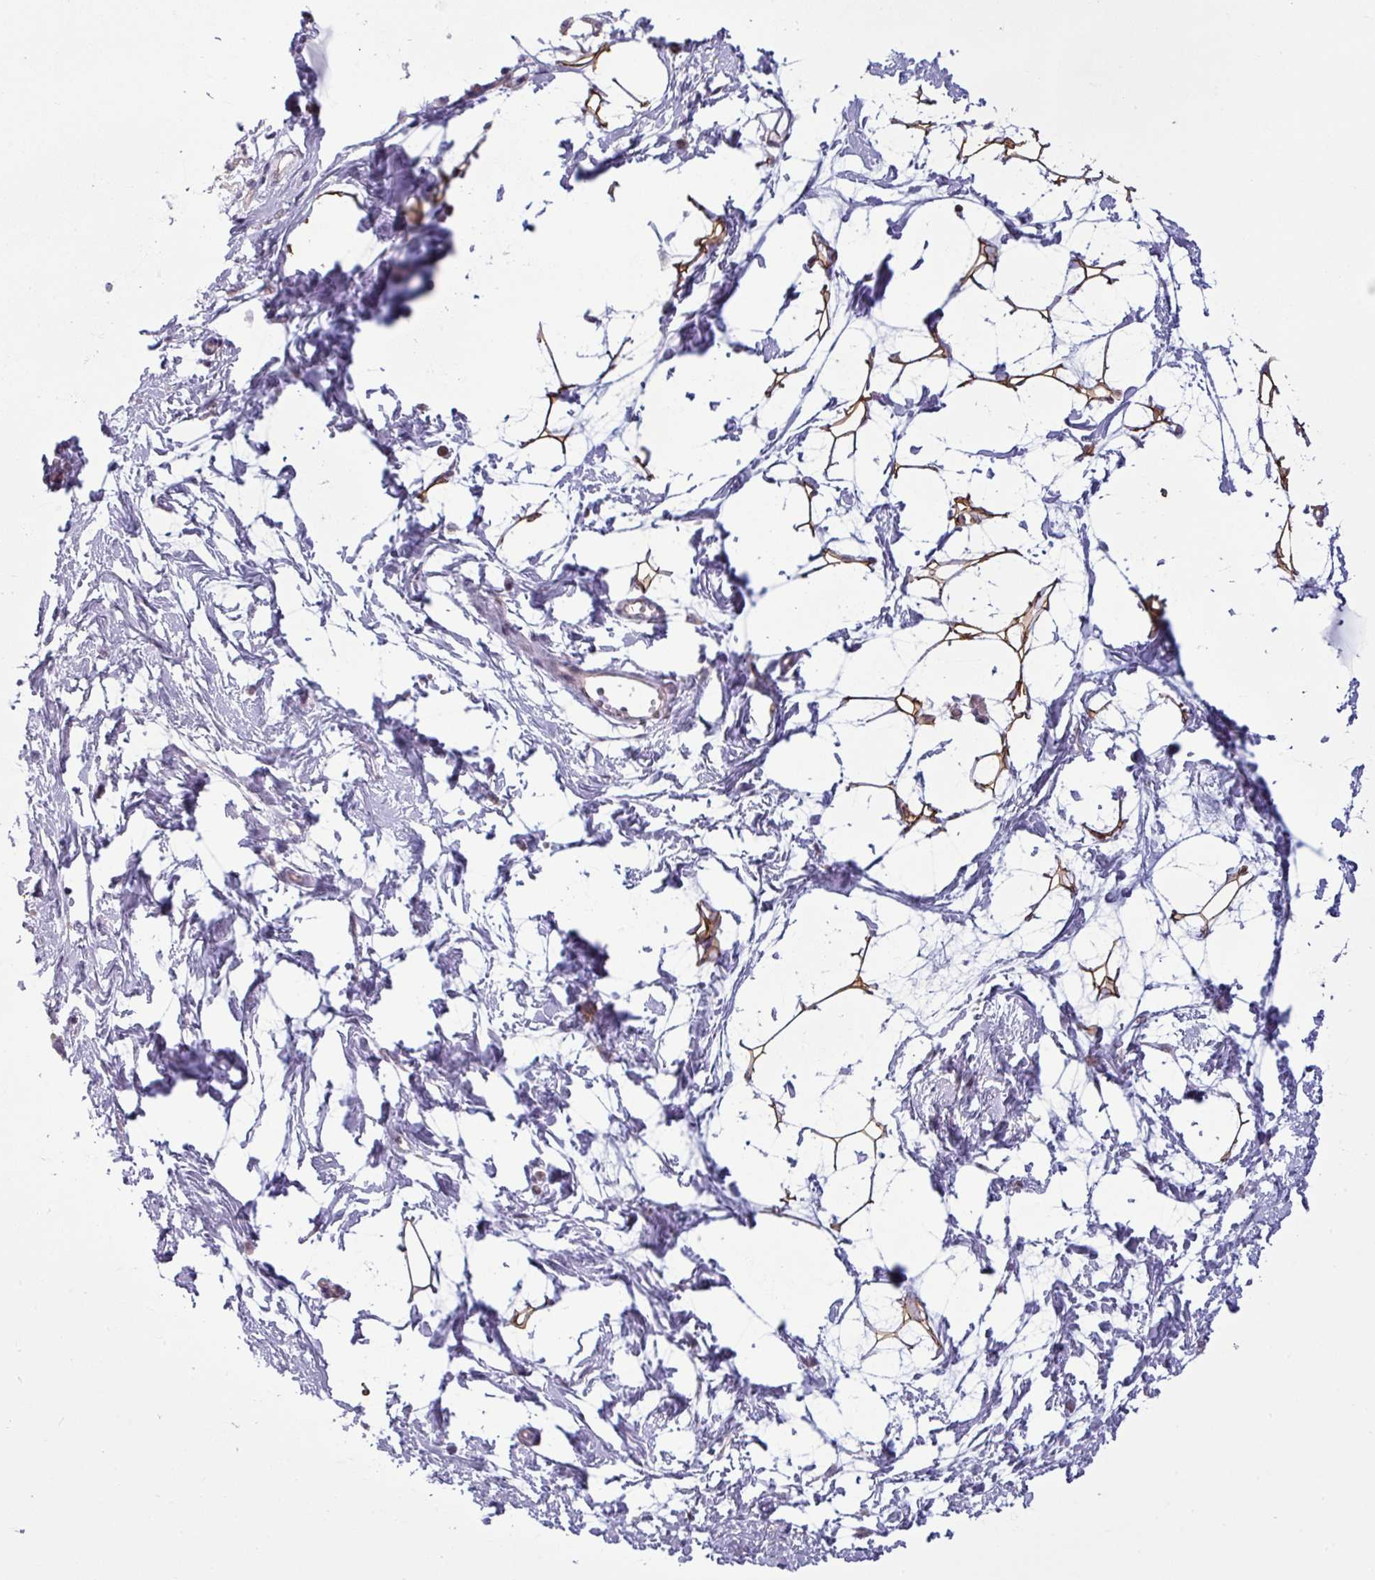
{"staining": {"intensity": "strong", "quantity": ">75%", "location": "cytoplasmic/membranous"}, "tissue": "breast", "cell_type": "Adipocytes", "image_type": "normal", "snomed": [{"axis": "morphology", "description": "Normal tissue, NOS"}, {"axis": "topography", "description": "Breast"}], "caption": "Protein expression by immunohistochemistry (IHC) shows strong cytoplasmic/membranous expression in approximately >75% of adipocytes in normal breast. Nuclei are stained in blue.", "gene": "CCDC144A", "patient": {"sex": "female", "age": 45}}